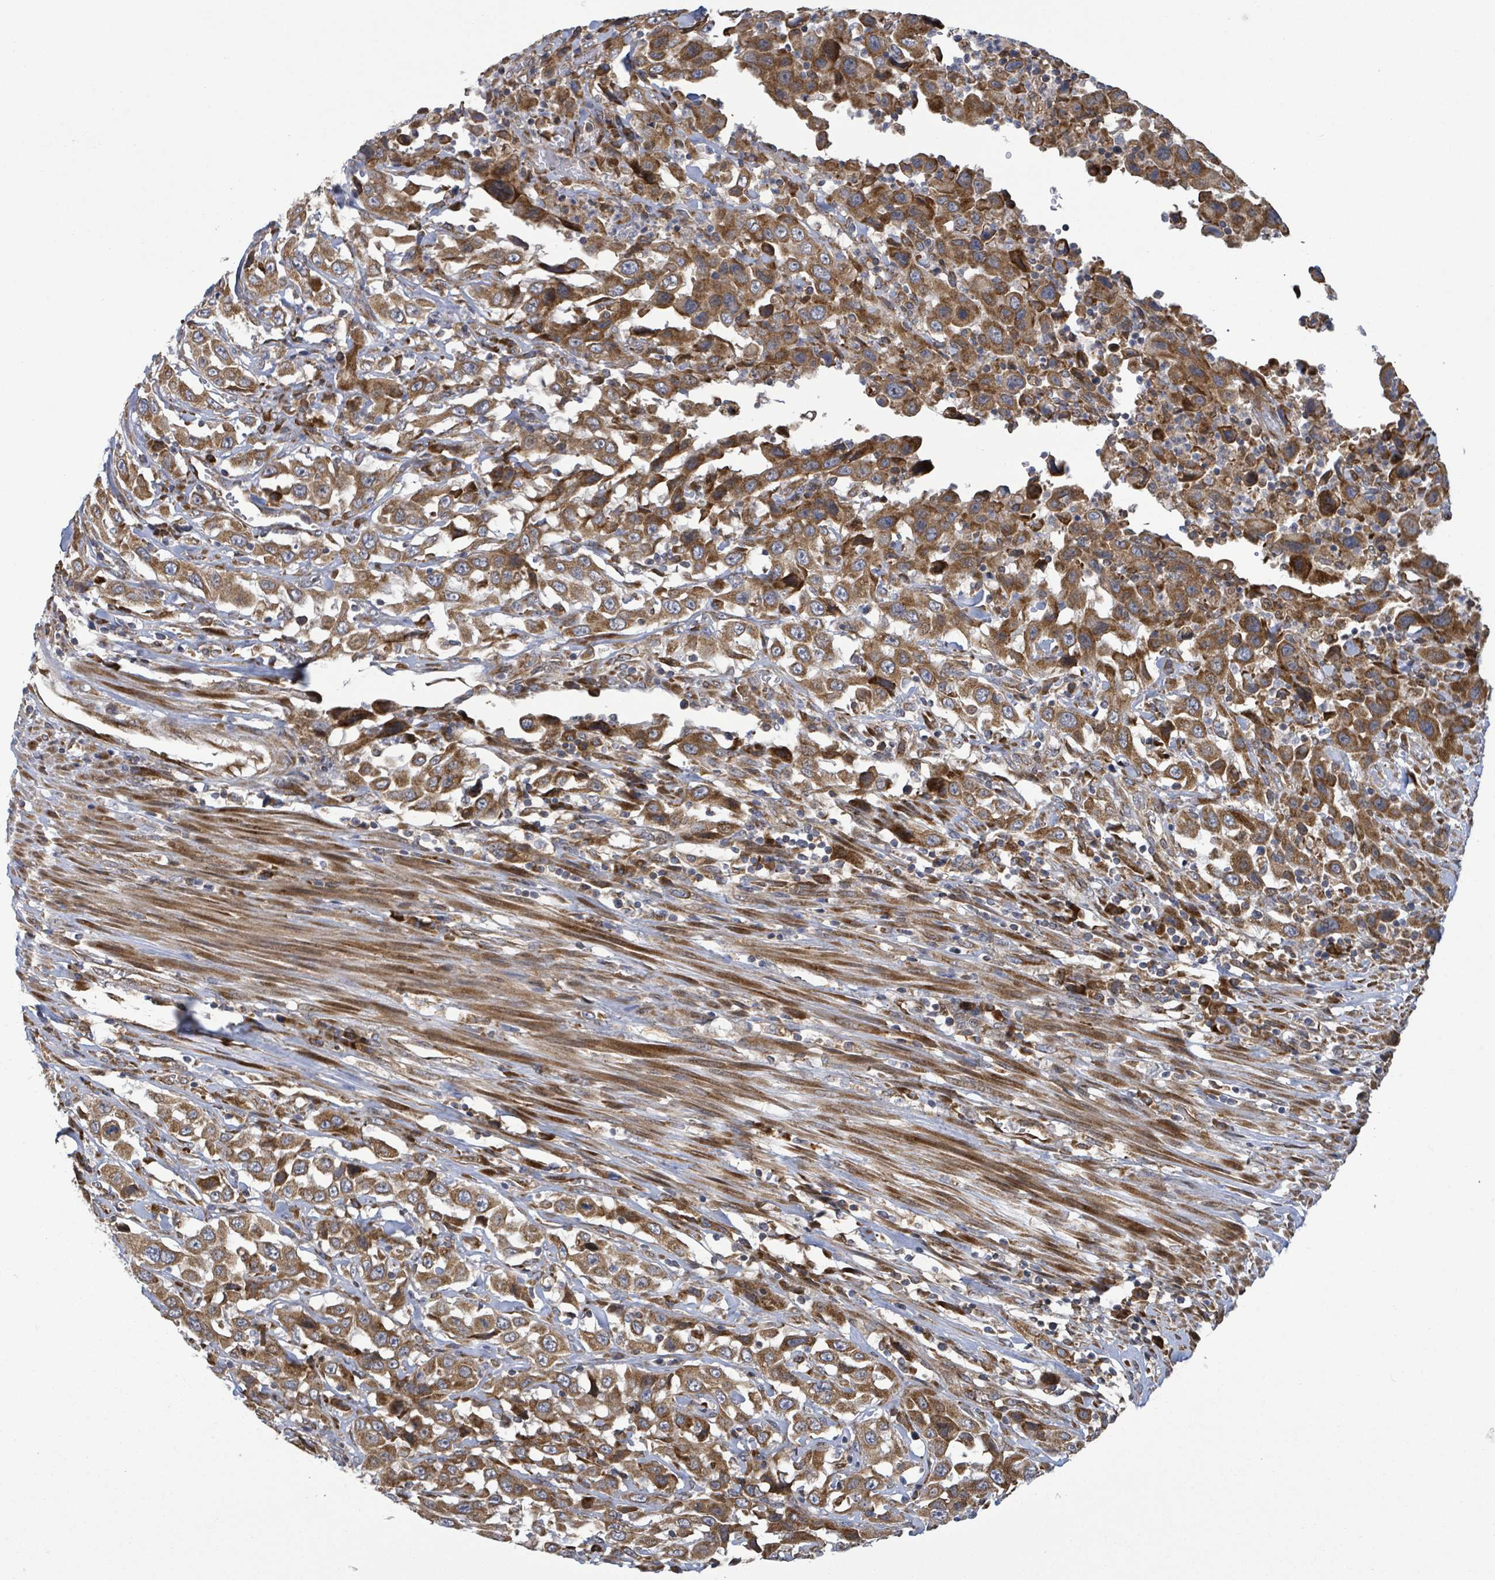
{"staining": {"intensity": "moderate", "quantity": ">75%", "location": "cytoplasmic/membranous"}, "tissue": "urothelial cancer", "cell_type": "Tumor cells", "image_type": "cancer", "snomed": [{"axis": "morphology", "description": "Urothelial carcinoma, High grade"}, {"axis": "topography", "description": "Urinary bladder"}], "caption": "Immunohistochemistry histopathology image of neoplastic tissue: urothelial carcinoma (high-grade) stained using immunohistochemistry shows medium levels of moderate protein expression localized specifically in the cytoplasmic/membranous of tumor cells, appearing as a cytoplasmic/membranous brown color.", "gene": "NOMO1", "patient": {"sex": "male", "age": 61}}